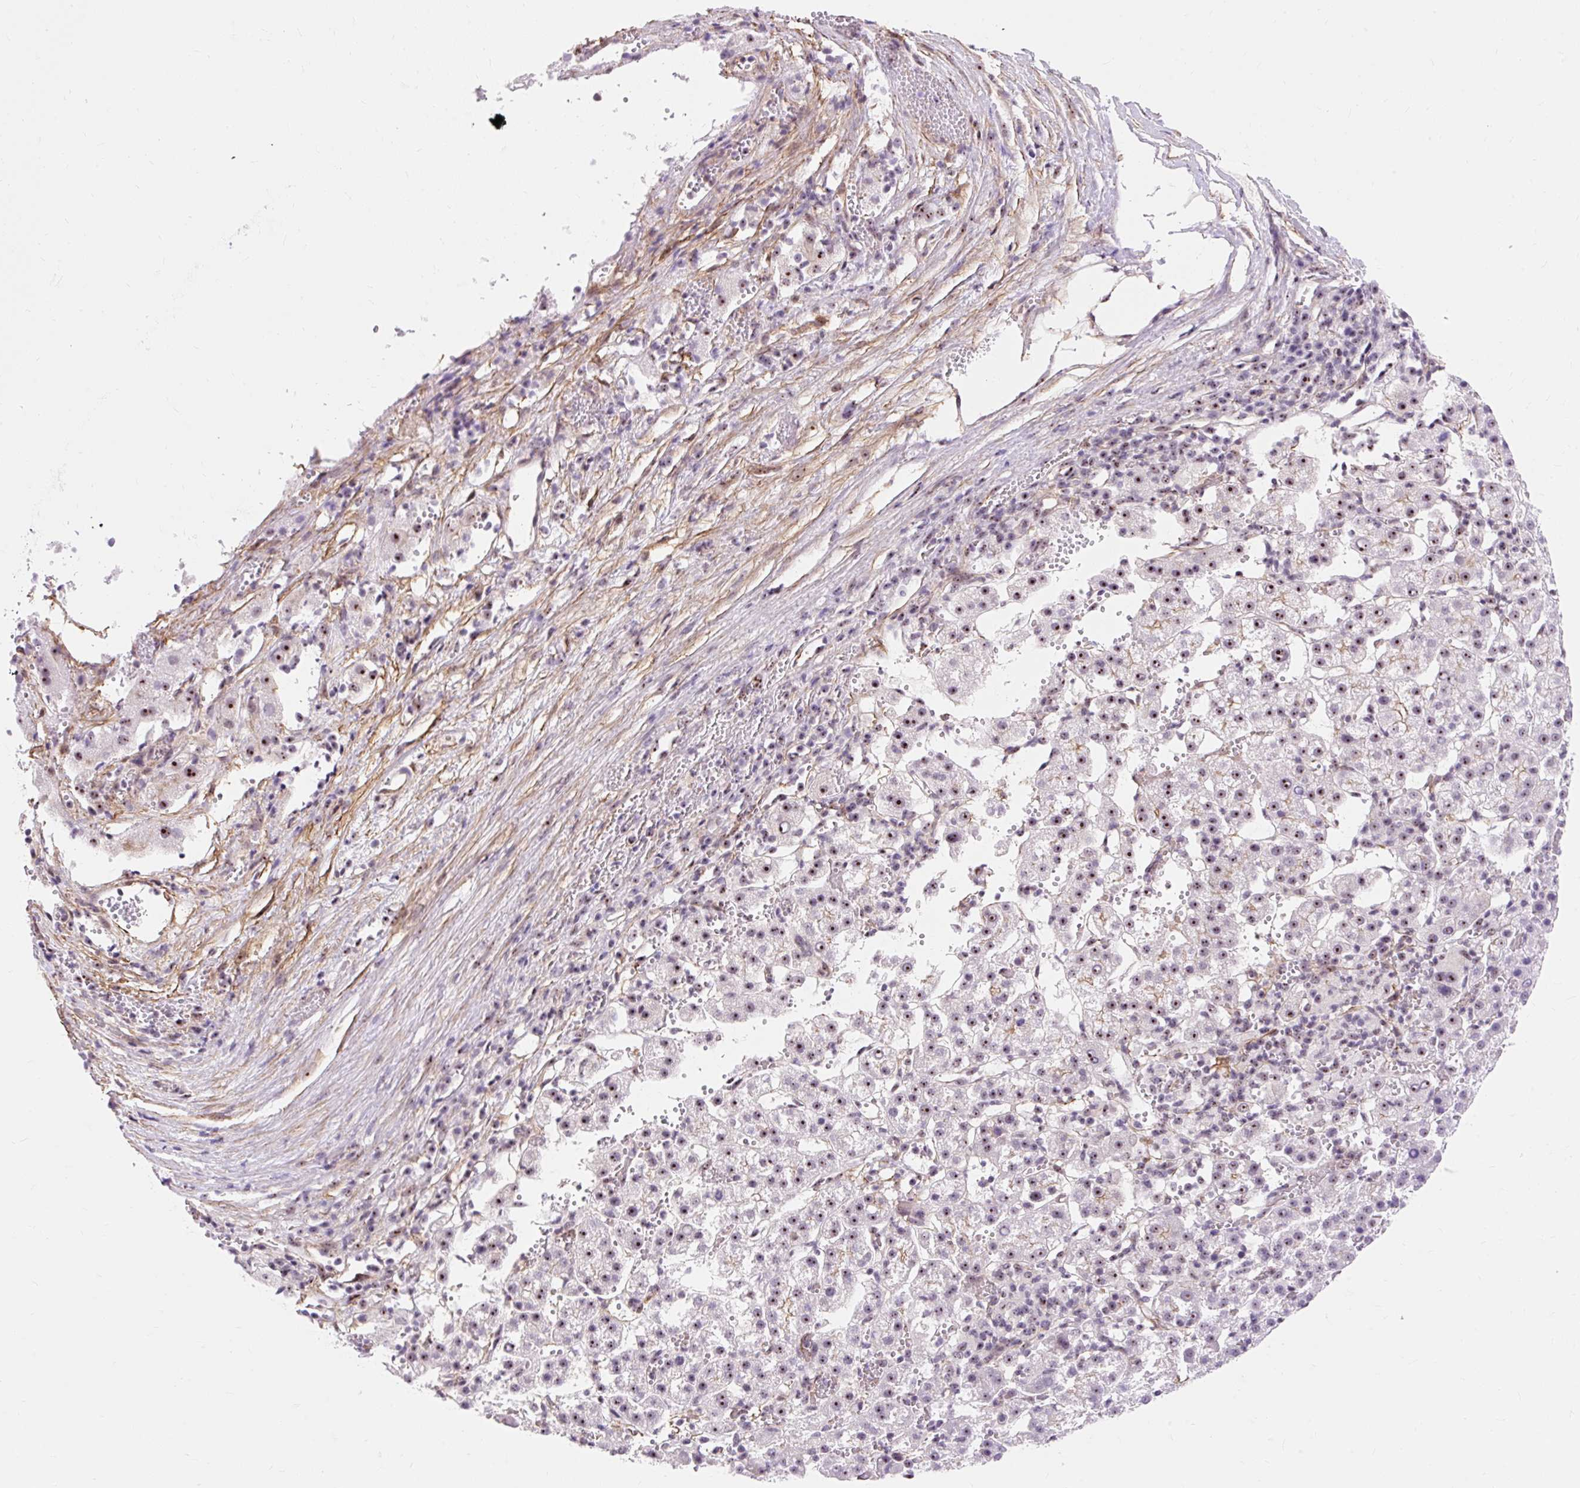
{"staining": {"intensity": "moderate", "quantity": ">75%", "location": "nuclear"}, "tissue": "liver cancer", "cell_type": "Tumor cells", "image_type": "cancer", "snomed": [{"axis": "morphology", "description": "Carcinoma, Hepatocellular, NOS"}, {"axis": "topography", "description": "Liver"}], "caption": "Moderate nuclear protein staining is identified in approximately >75% of tumor cells in liver cancer.", "gene": "OBP2A", "patient": {"sex": "female", "age": 58}}